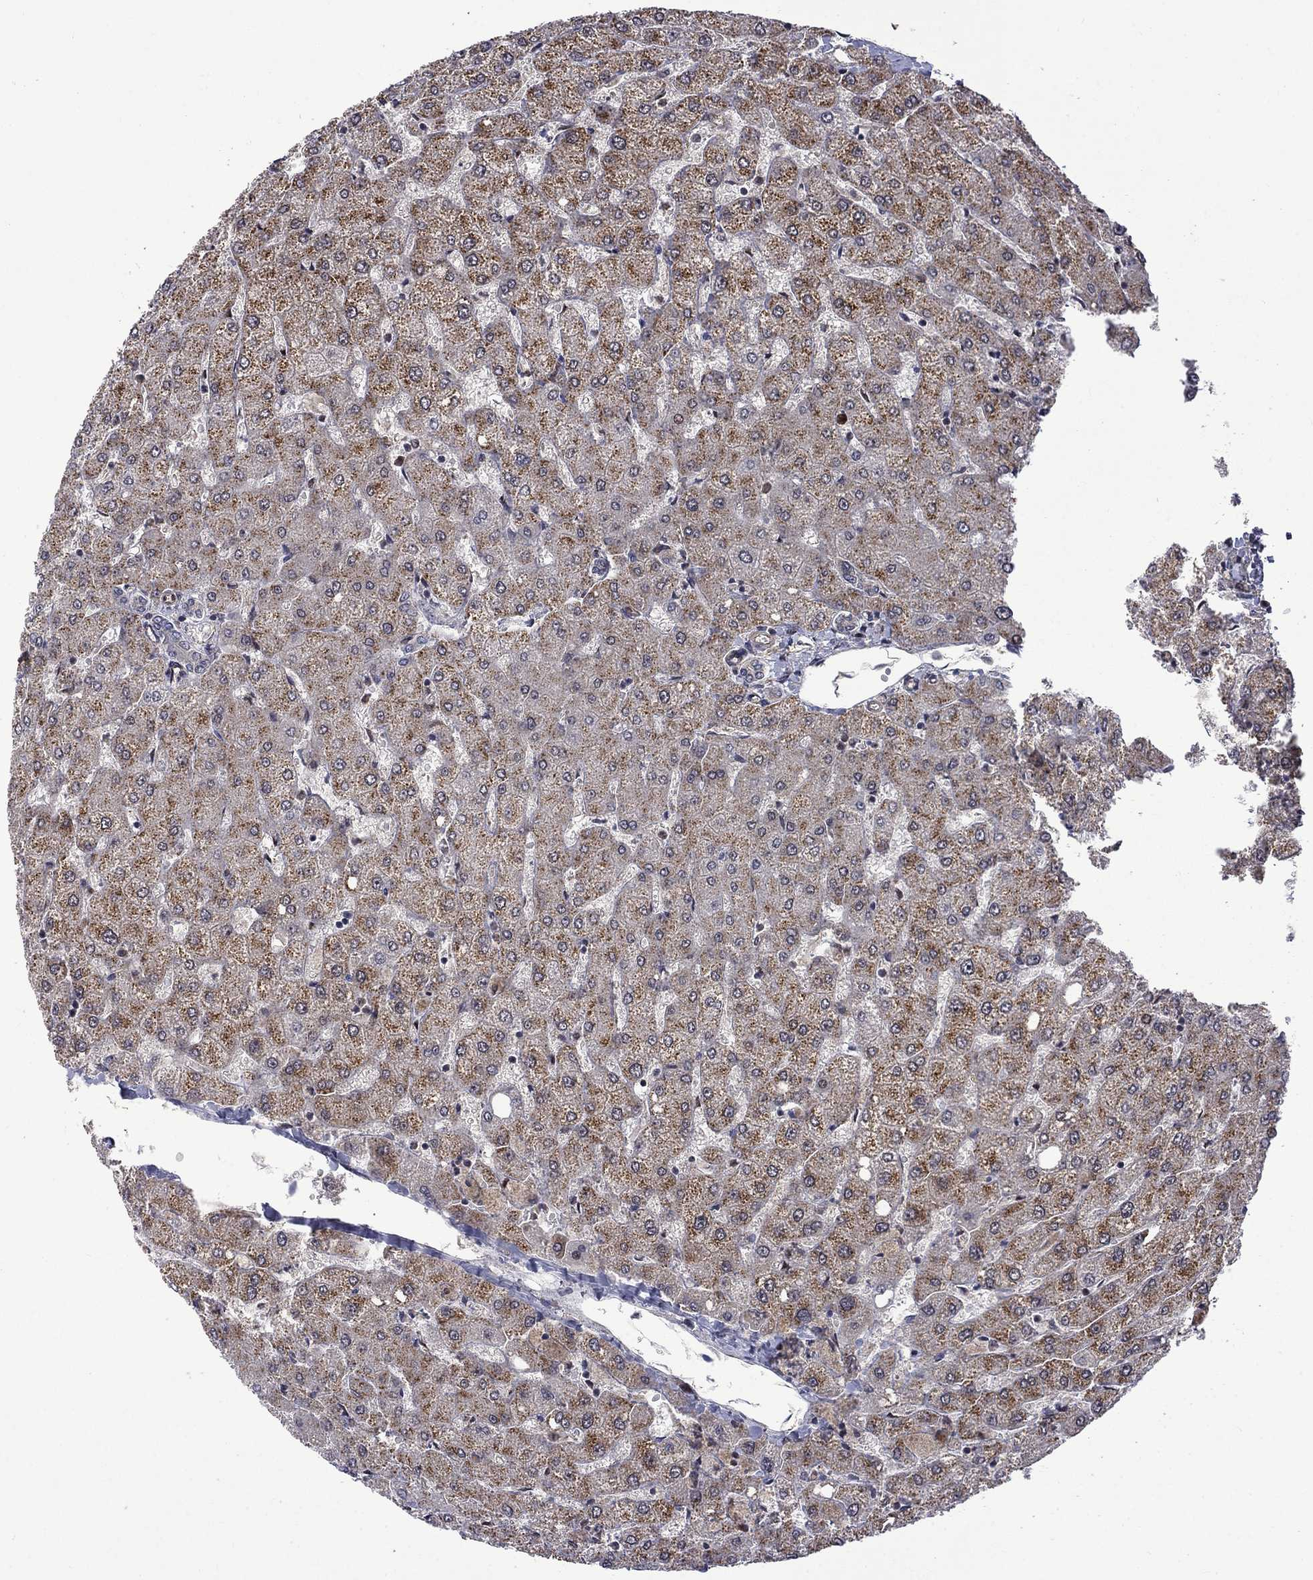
{"staining": {"intensity": "negative", "quantity": "none", "location": "none"}, "tissue": "liver", "cell_type": "Cholangiocytes", "image_type": "normal", "snomed": [{"axis": "morphology", "description": "Normal tissue, NOS"}, {"axis": "topography", "description": "Liver"}], "caption": "Normal liver was stained to show a protein in brown. There is no significant staining in cholangiocytes. (Stains: DAB immunohistochemistry (IHC) with hematoxylin counter stain, Microscopy: brightfield microscopy at high magnification).", "gene": "KPNA3", "patient": {"sex": "female", "age": 54}}